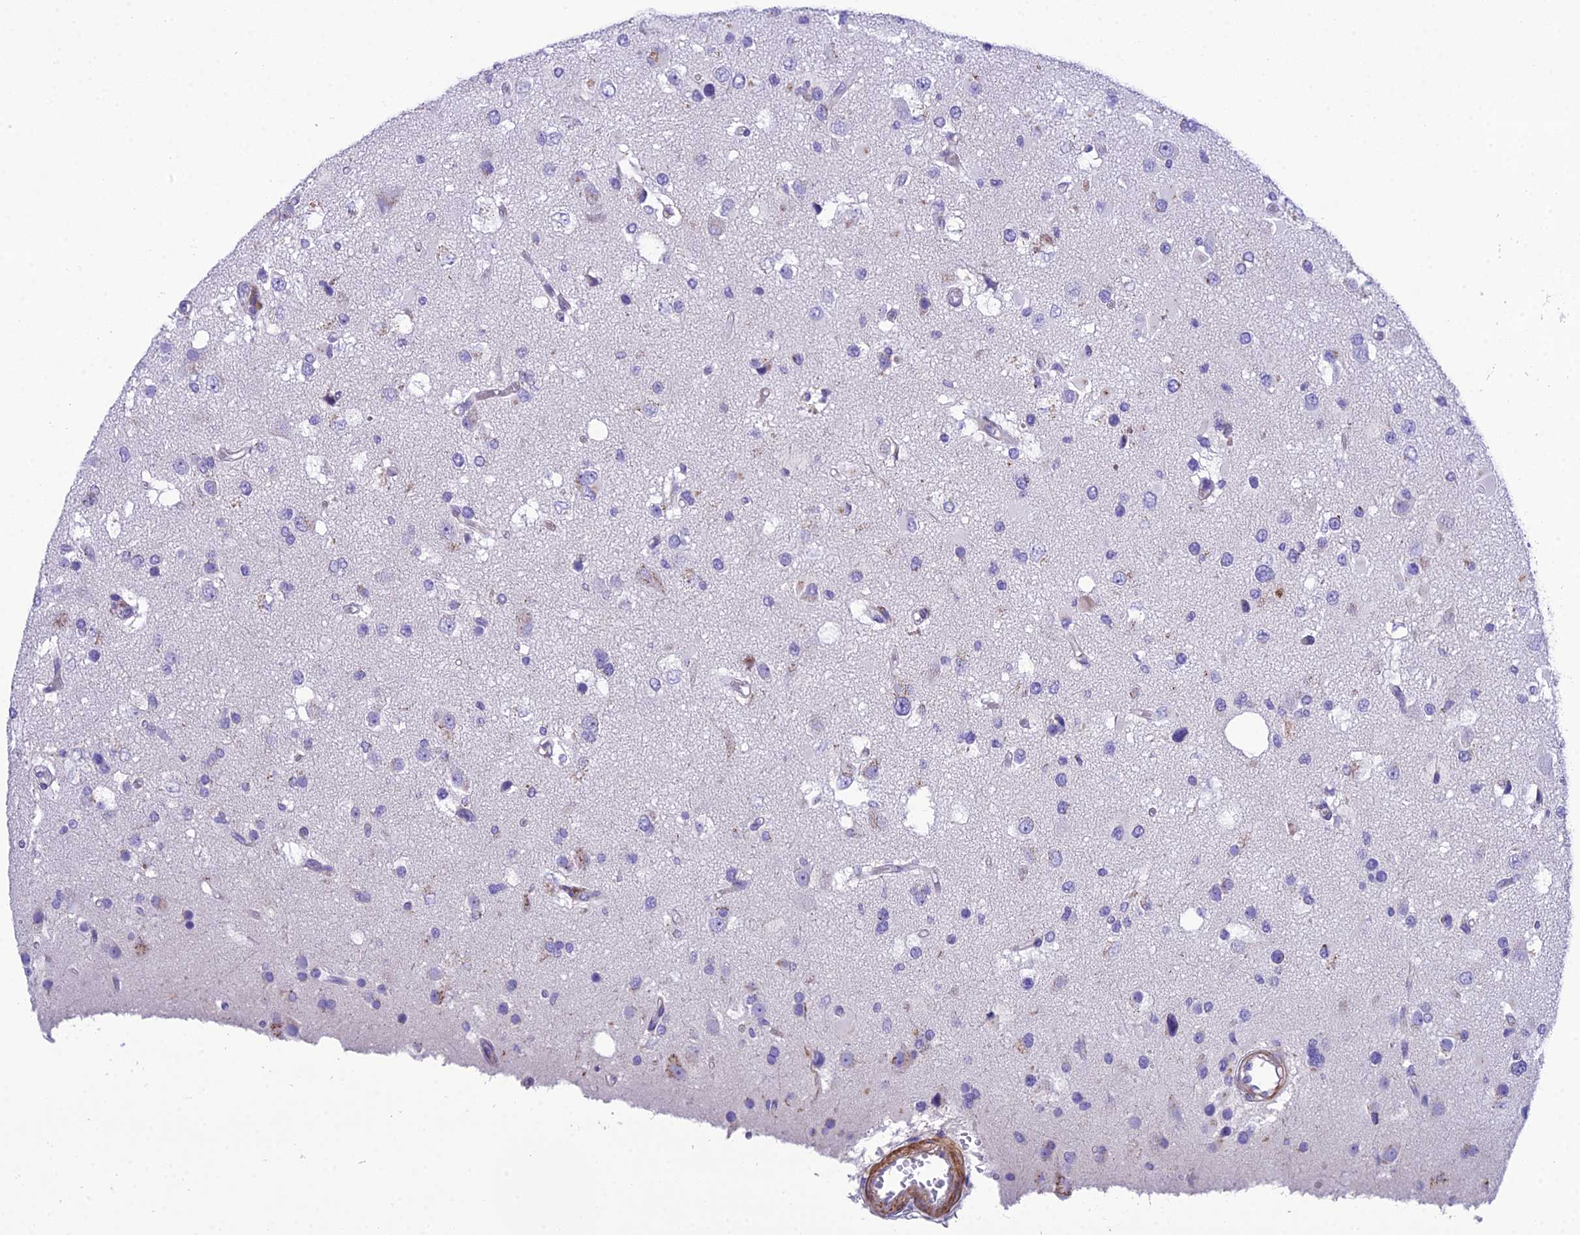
{"staining": {"intensity": "negative", "quantity": "none", "location": "none"}, "tissue": "glioma", "cell_type": "Tumor cells", "image_type": "cancer", "snomed": [{"axis": "morphology", "description": "Glioma, malignant, High grade"}, {"axis": "topography", "description": "Brain"}], "caption": "Immunohistochemistry (IHC) of glioma exhibits no positivity in tumor cells. (DAB IHC visualized using brightfield microscopy, high magnification).", "gene": "GFRA1", "patient": {"sex": "male", "age": 53}}